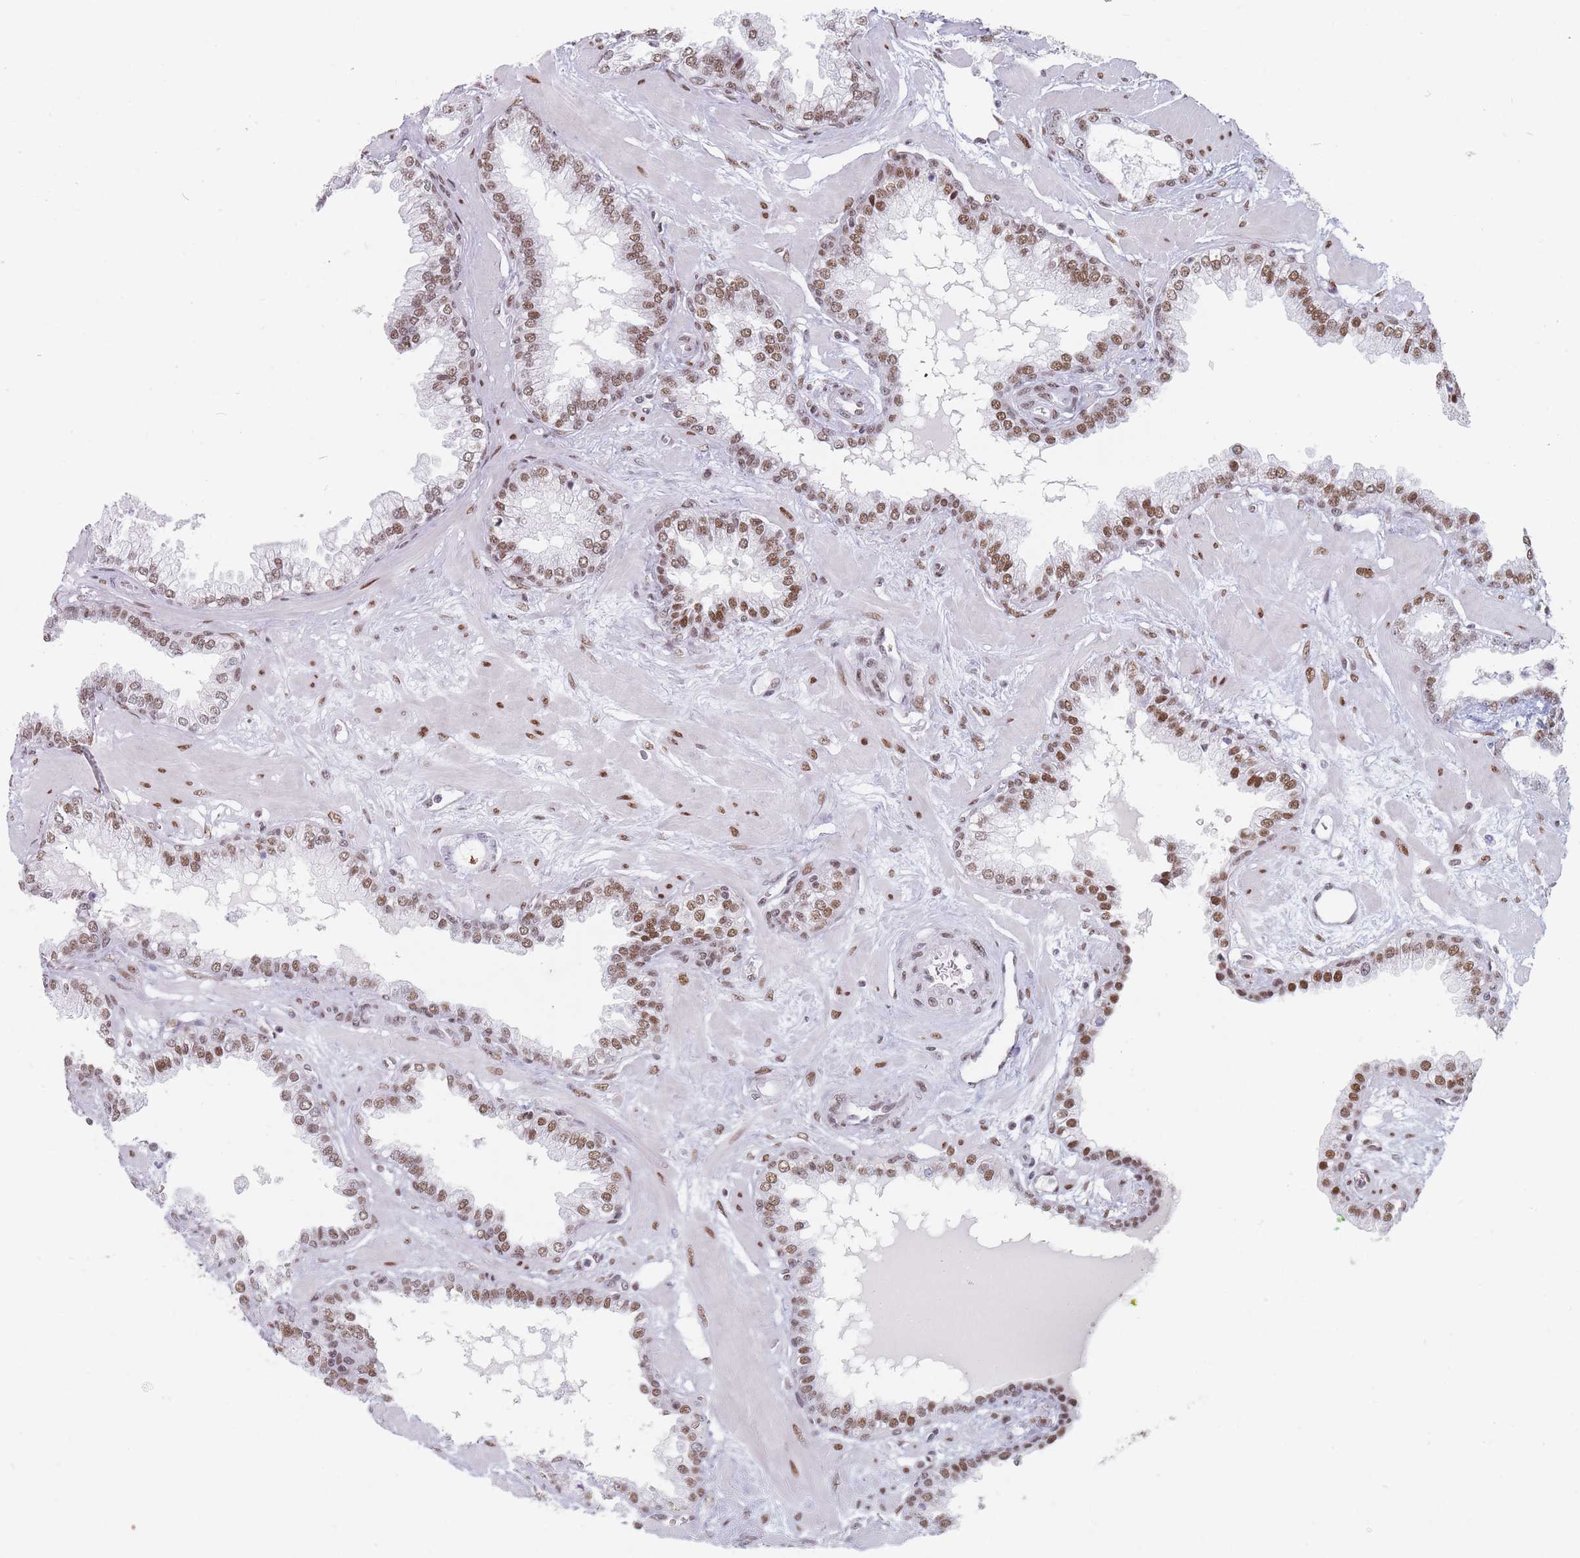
{"staining": {"intensity": "moderate", "quantity": ">75%", "location": "nuclear"}, "tissue": "prostate cancer", "cell_type": "Tumor cells", "image_type": "cancer", "snomed": [{"axis": "morphology", "description": "Adenocarcinoma, Low grade"}, {"axis": "topography", "description": "Prostate"}], "caption": "Brown immunohistochemical staining in human prostate cancer (adenocarcinoma (low-grade)) demonstrates moderate nuclear positivity in approximately >75% of tumor cells.", "gene": "SAFB2", "patient": {"sex": "male", "age": 60}}